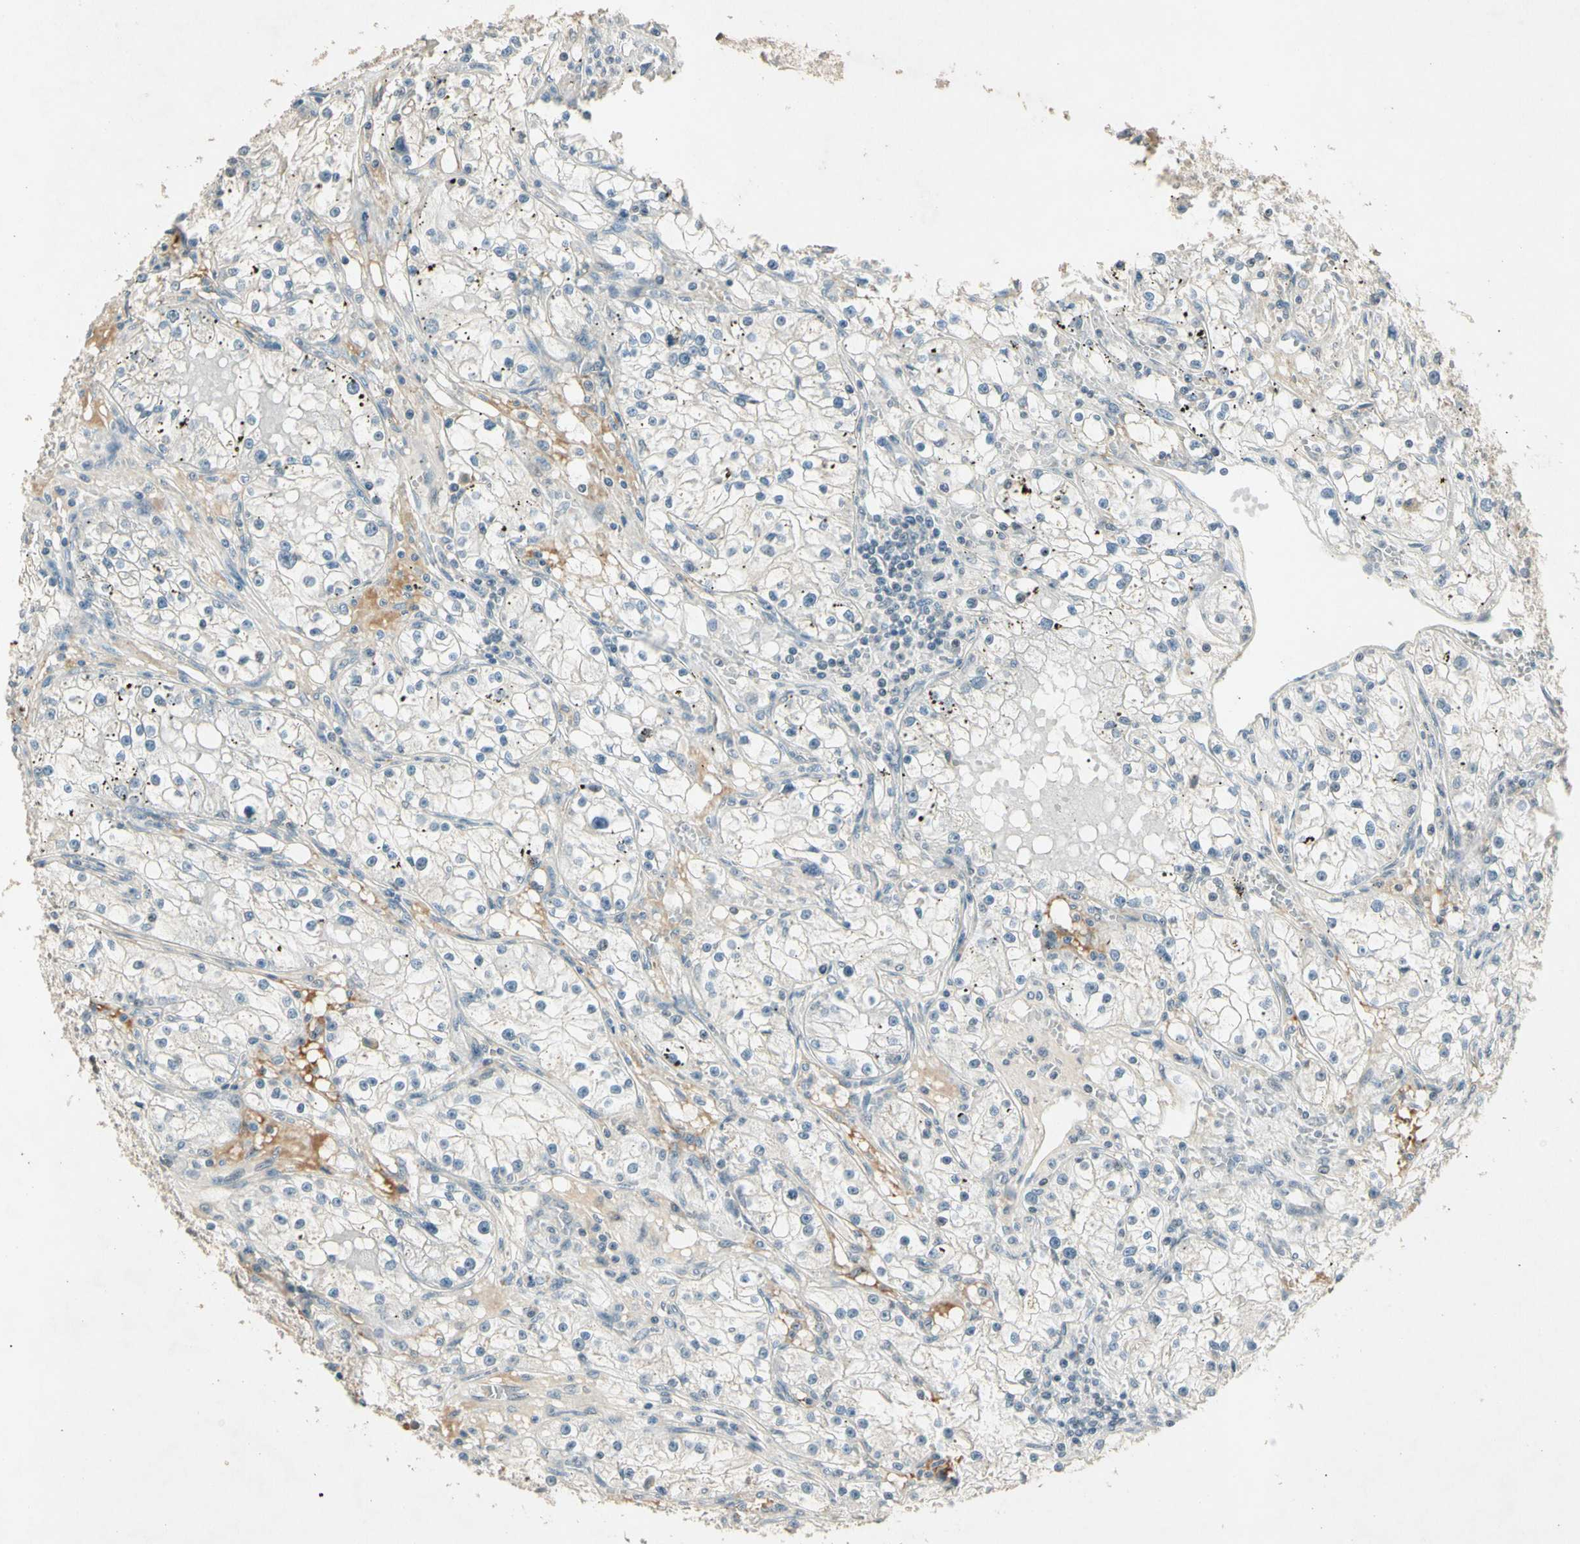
{"staining": {"intensity": "negative", "quantity": "none", "location": "none"}, "tissue": "renal cancer", "cell_type": "Tumor cells", "image_type": "cancer", "snomed": [{"axis": "morphology", "description": "Adenocarcinoma, NOS"}, {"axis": "topography", "description": "Kidney"}], "caption": "The photomicrograph demonstrates no significant expression in tumor cells of renal cancer.", "gene": "ZBTB4", "patient": {"sex": "male", "age": 56}}